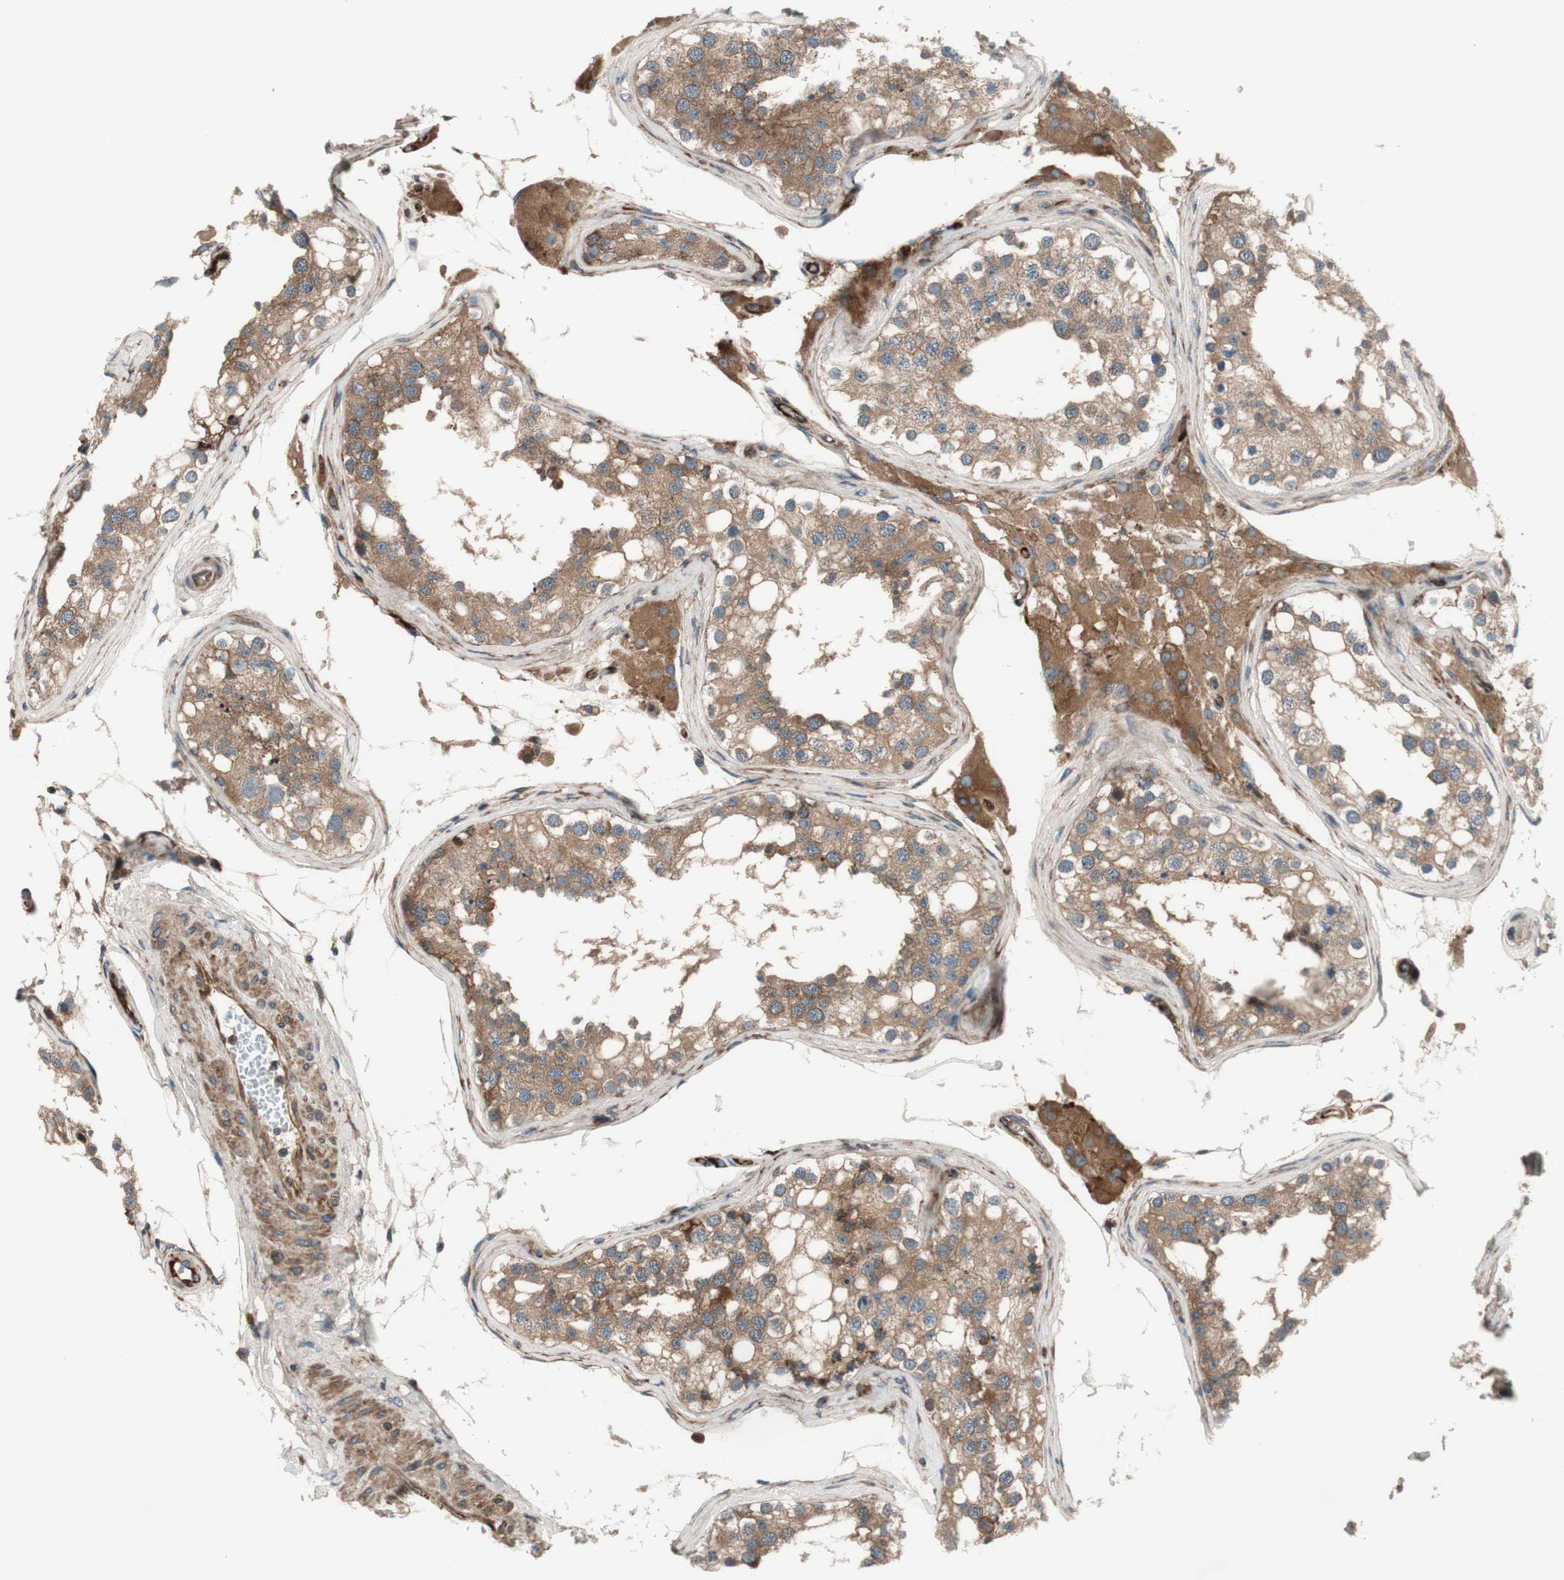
{"staining": {"intensity": "moderate", "quantity": ">75%", "location": "cytoplasmic/membranous"}, "tissue": "testis", "cell_type": "Cells in seminiferous ducts", "image_type": "normal", "snomed": [{"axis": "morphology", "description": "Normal tissue, NOS"}, {"axis": "topography", "description": "Testis"}], "caption": "A high-resolution image shows immunohistochemistry staining of normal testis, which reveals moderate cytoplasmic/membranous expression in approximately >75% of cells in seminiferous ducts. The staining is performed using DAB brown chromogen to label protein expression. The nuclei are counter-stained blue using hematoxylin.", "gene": "CCN4", "patient": {"sex": "male", "age": 68}}